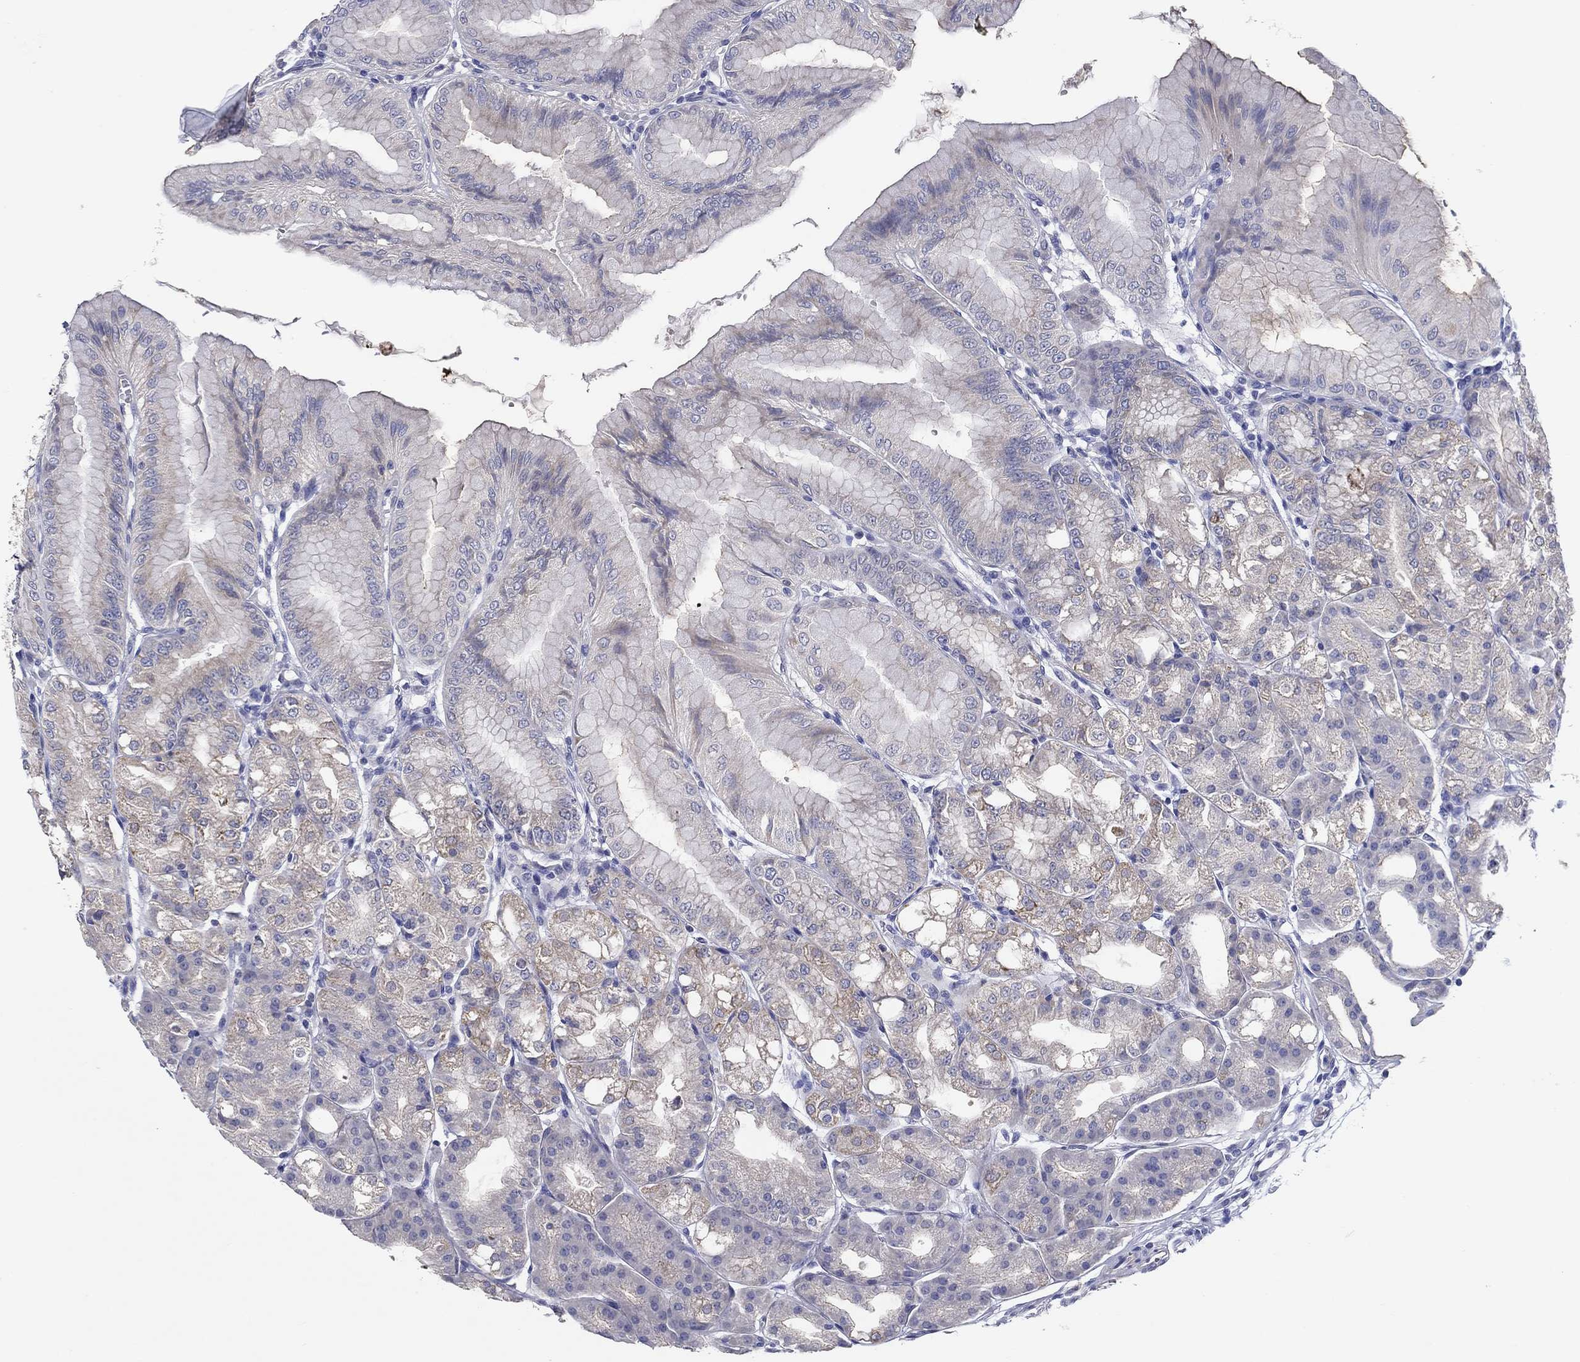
{"staining": {"intensity": "weak", "quantity": "<25%", "location": "cytoplasmic/membranous"}, "tissue": "stomach", "cell_type": "Glandular cells", "image_type": "normal", "snomed": [{"axis": "morphology", "description": "Normal tissue, NOS"}, {"axis": "topography", "description": "Stomach"}], "caption": "This is an immunohistochemistry (IHC) photomicrograph of normal stomach. There is no positivity in glandular cells.", "gene": "ERMP1", "patient": {"sex": "male", "age": 71}}